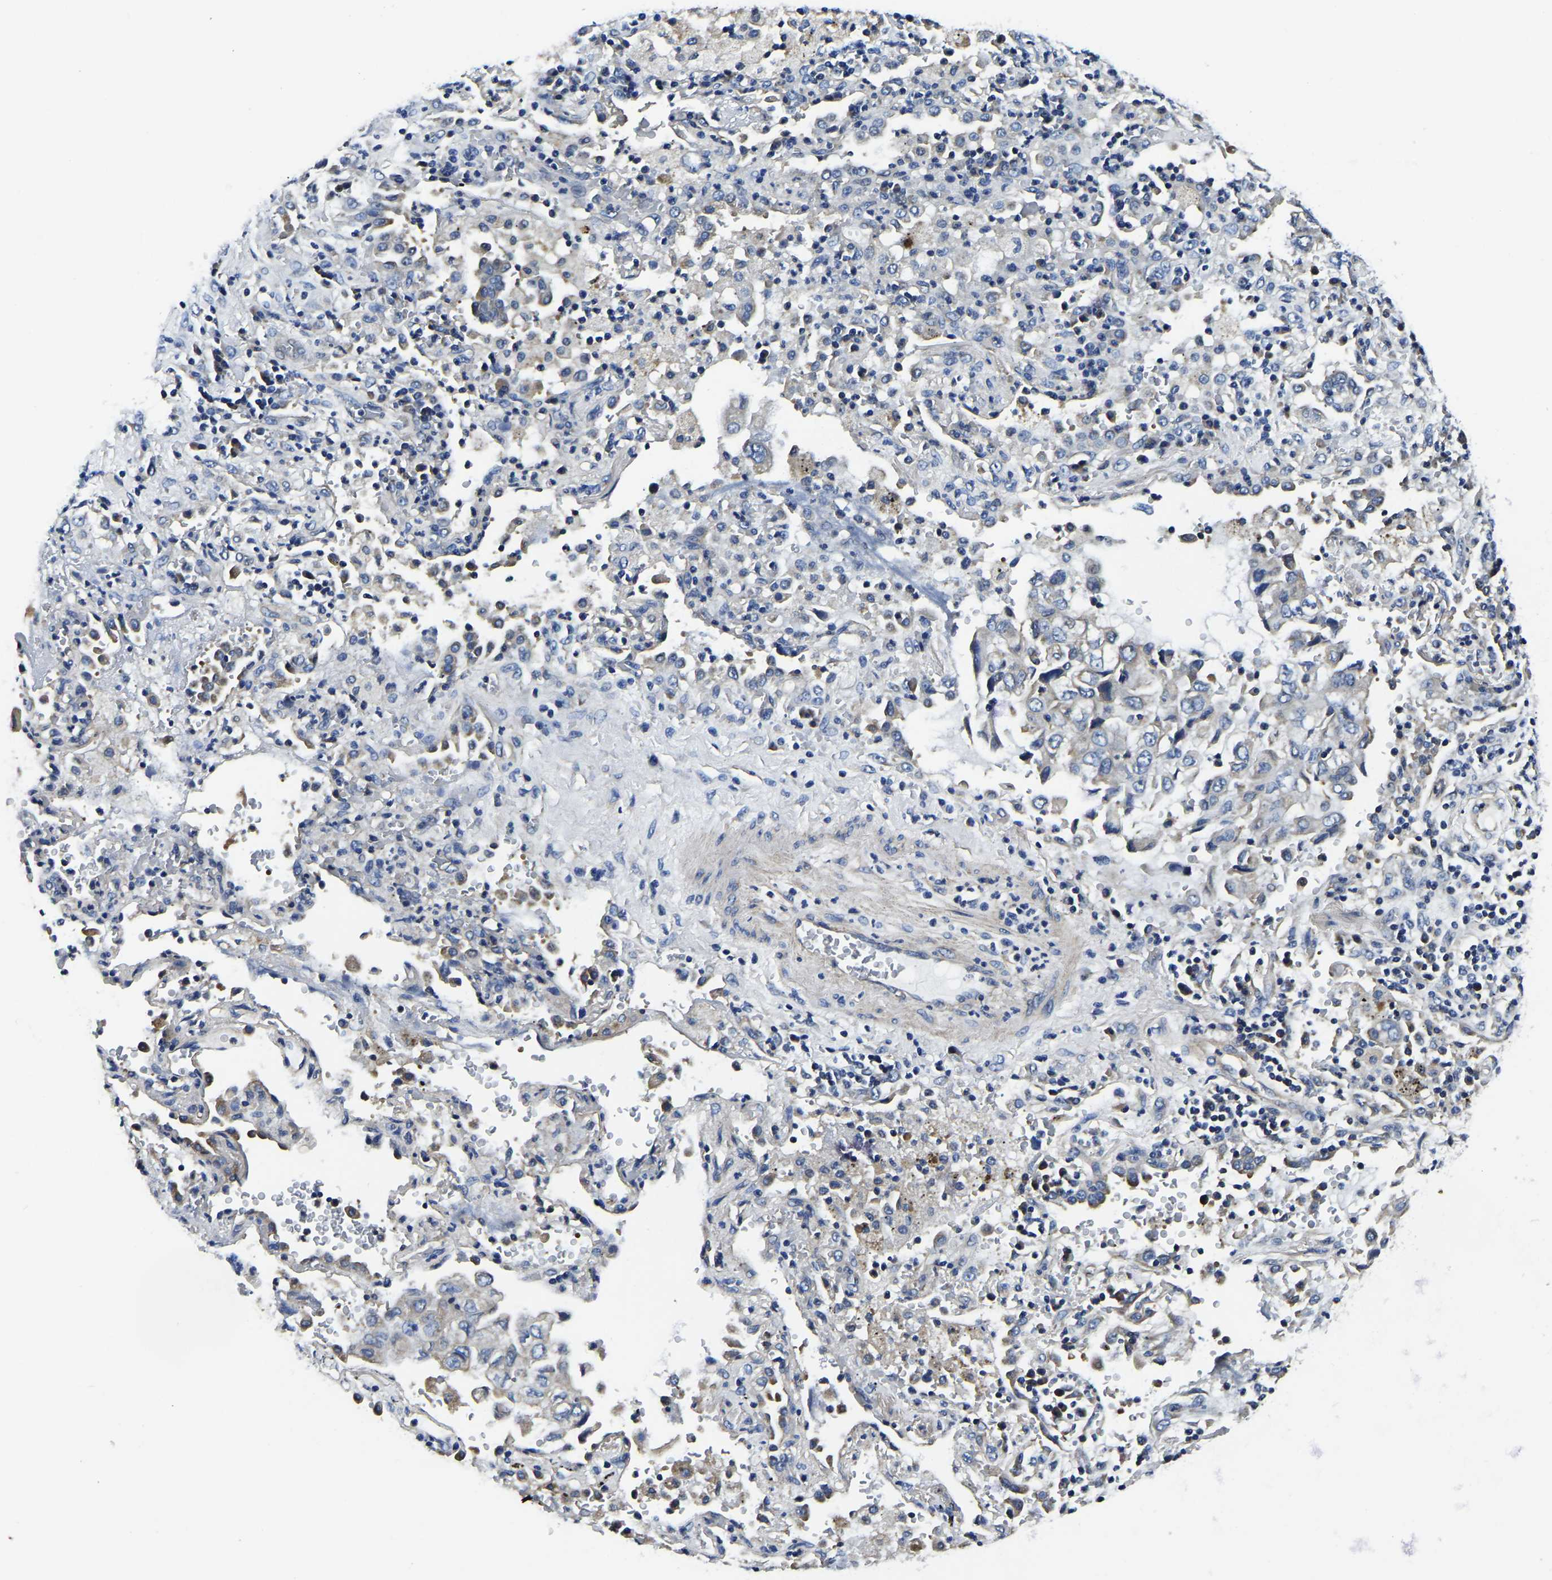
{"staining": {"intensity": "negative", "quantity": "none", "location": "none"}, "tissue": "lung cancer", "cell_type": "Tumor cells", "image_type": "cancer", "snomed": [{"axis": "morphology", "description": "Adenocarcinoma, NOS"}, {"axis": "topography", "description": "Lung"}], "caption": "DAB (3,3'-diaminobenzidine) immunohistochemical staining of human lung cancer shows no significant staining in tumor cells.", "gene": "KCTD17", "patient": {"sex": "male", "age": 64}}